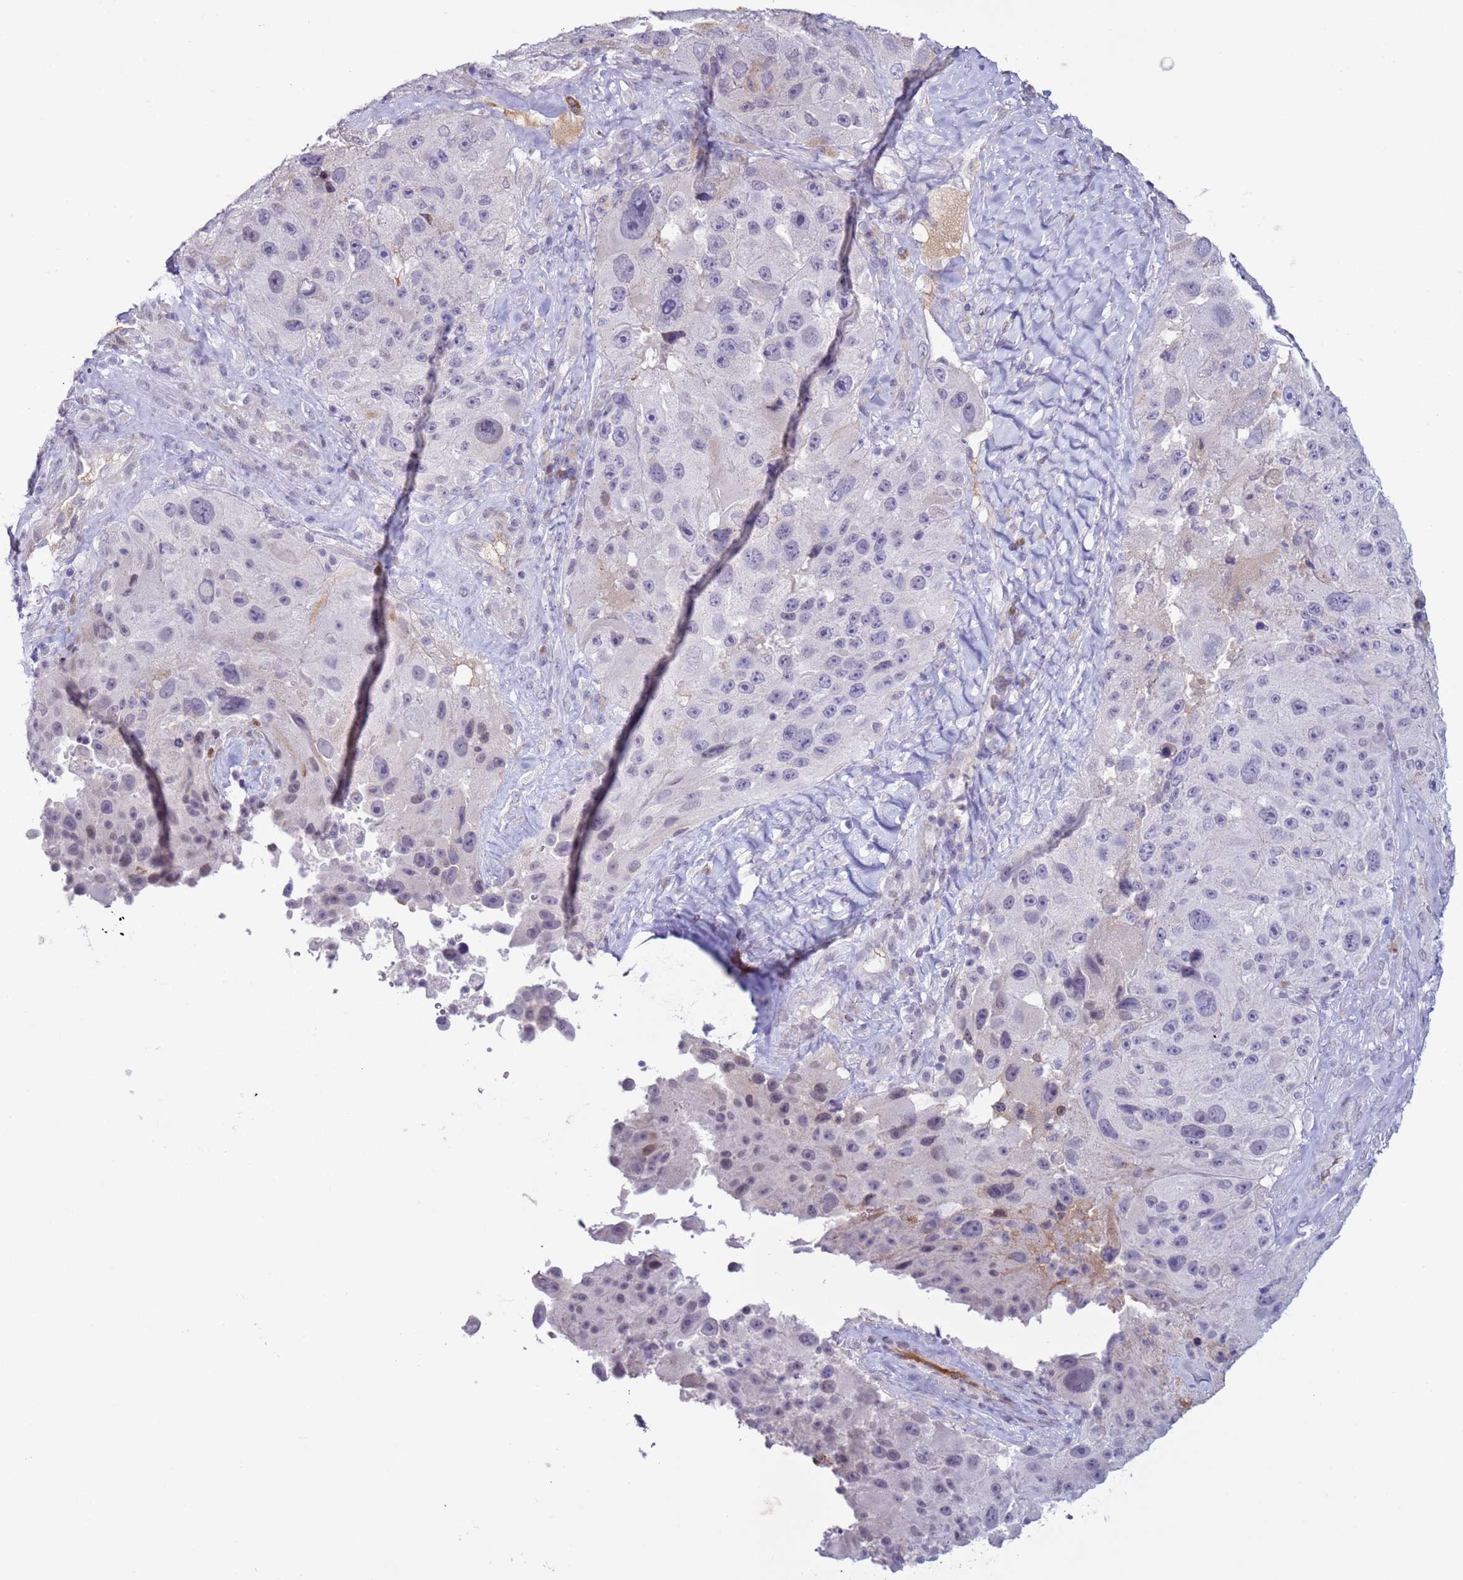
{"staining": {"intensity": "negative", "quantity": "none", "location": "none"}, "tissue": "melanoma", "cell_type": "Tumor cells", "image_type": "cancer", "snomed": [{"axis": "morphology", "description": "Malignant melanoma, Metastatic site"}, {"axis": "topography", "description": "Lymph node"}], "caption": "The photomicrograph demonstrates no staining of tumor cells in melanoma.", "gene": "NPAP1", "patient": {"sex": "male", "age": 62}}